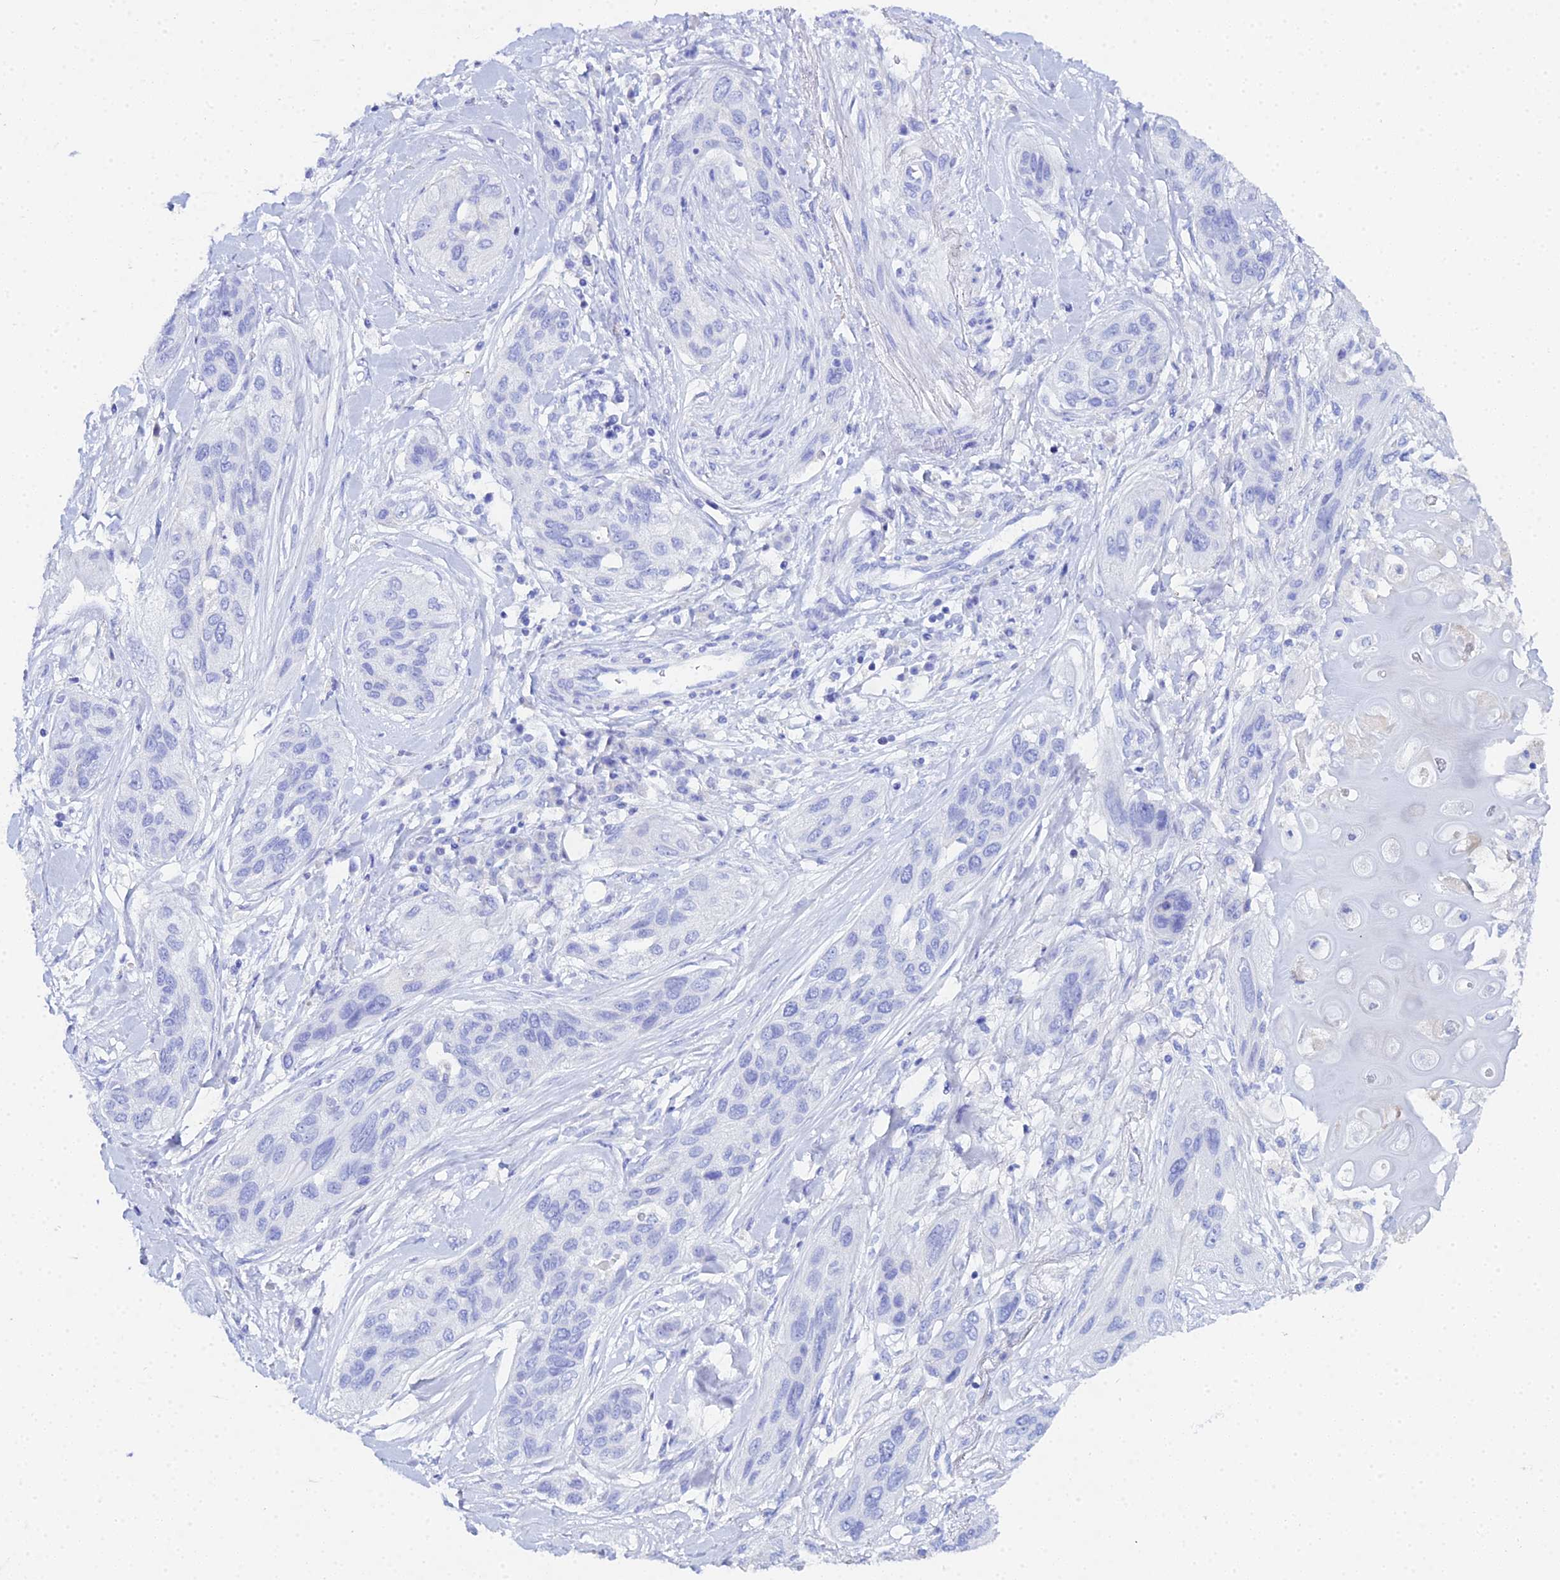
{"staining": {"intensity": "negative", "quantity": "none", "location": "none"}, "tissue": "lung cancer", "cell_type": "Tumor cells", "image_type": "cancer", "snomed": [{"axis": "morphology", "description": "Squamous cell carcinoma, NOS"}, {"axis": "topography", "description": "Lung"}], "caption": "Immunohistochemistry (IHC) of human lung squamous cell carcinoma displays no staining in tumor cells.", "gene": "CELA3A", "patient": {"sex": "female", "age": 70}}